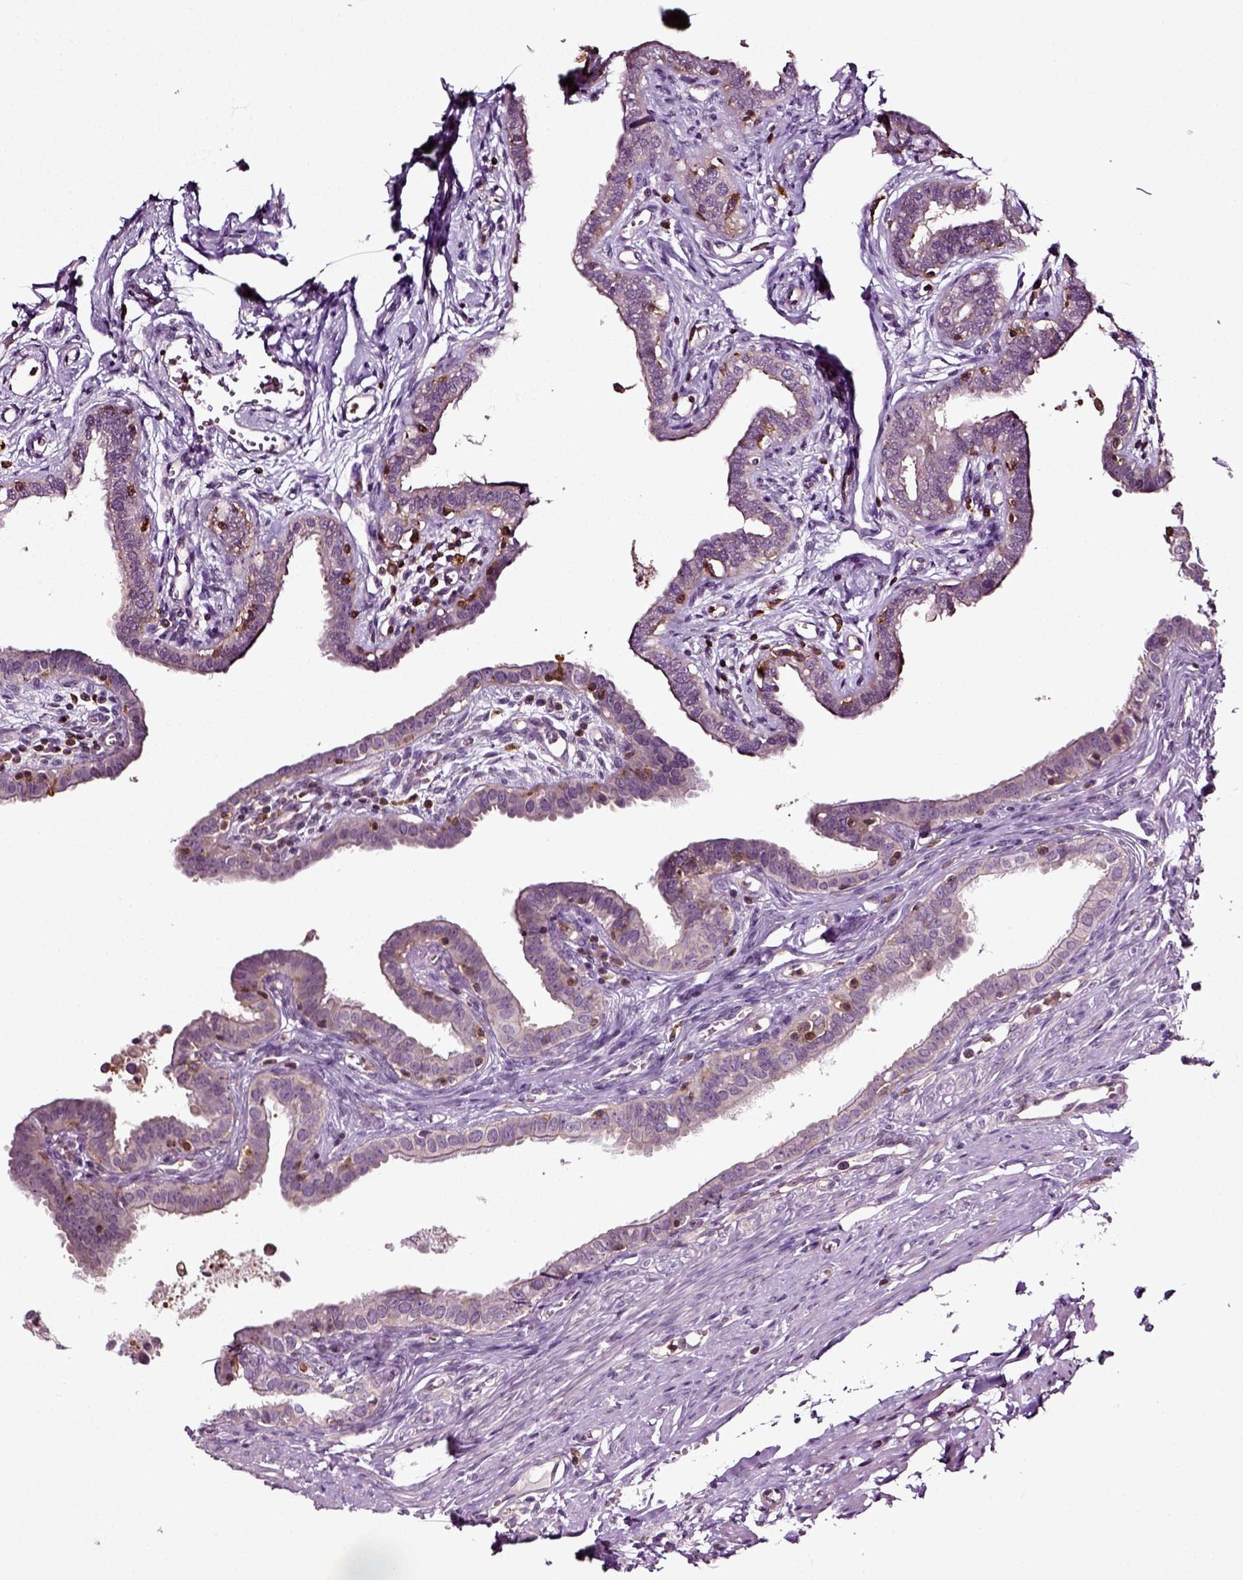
{"staining": {"intensity": "negative", "quantity": "none", "location": "none"}, "tissue": "fallopian tube", "cell_type": "Glandular cells", "image_type": "normal", "snomed": [{"axis": "morphology", "description": "Normal tissue, NOS"}, {"axis": "morphology", "description": "Carcinoma, endometroid"}, {"axis": "topography", "description": "Fallopian tube"}, {"axis": "topography", "description": "Ovary"}], "caption": "Immunohistochemical staining of benign human fallopian tube reveals no significant positivity in glandular cells. Nuclei are stained in blue.", "gene": "RHOF", "patient": {"sex": "female", "age": 42}}